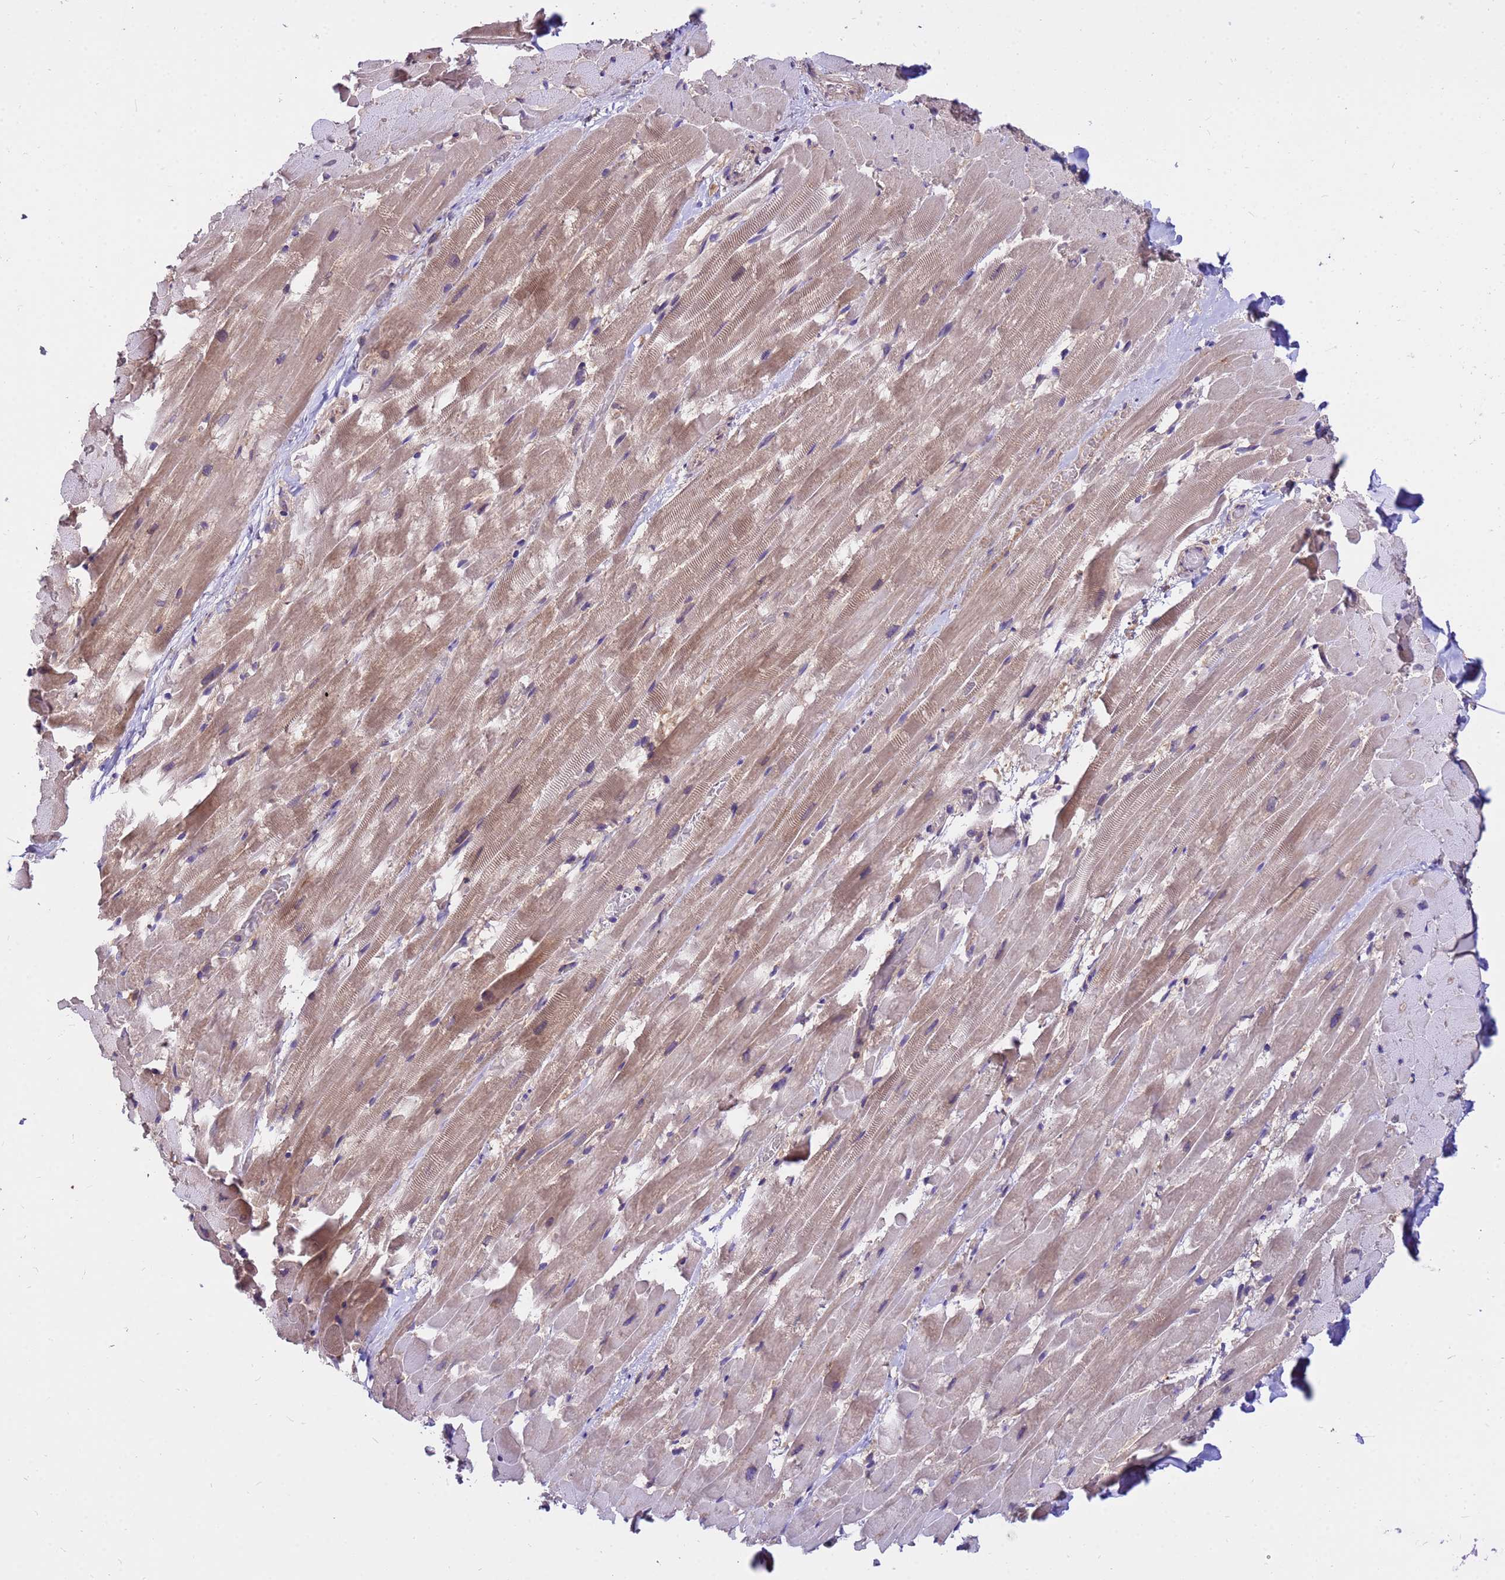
{"staining": {"intensity": "moderate", "quantity": "<25%", "location": "cytoplasmic/membranous"}, "tissue": "heart muscle", "cell_type": "Cardiomyocytes", "image_type": "normal", "snomed": [{"axis": "morphology", "description": "Normal tissue, NOS"}, {"axis": "topography", "description": "Heart"}], "caption": "IHC of unremarkable human heart muscle reveals low levels of moderate cytoplasmic/membranous expression in about <25% of cardiomyocytes.", "gene": "GET3", "patient": {"sex": "male", "age": 37}}